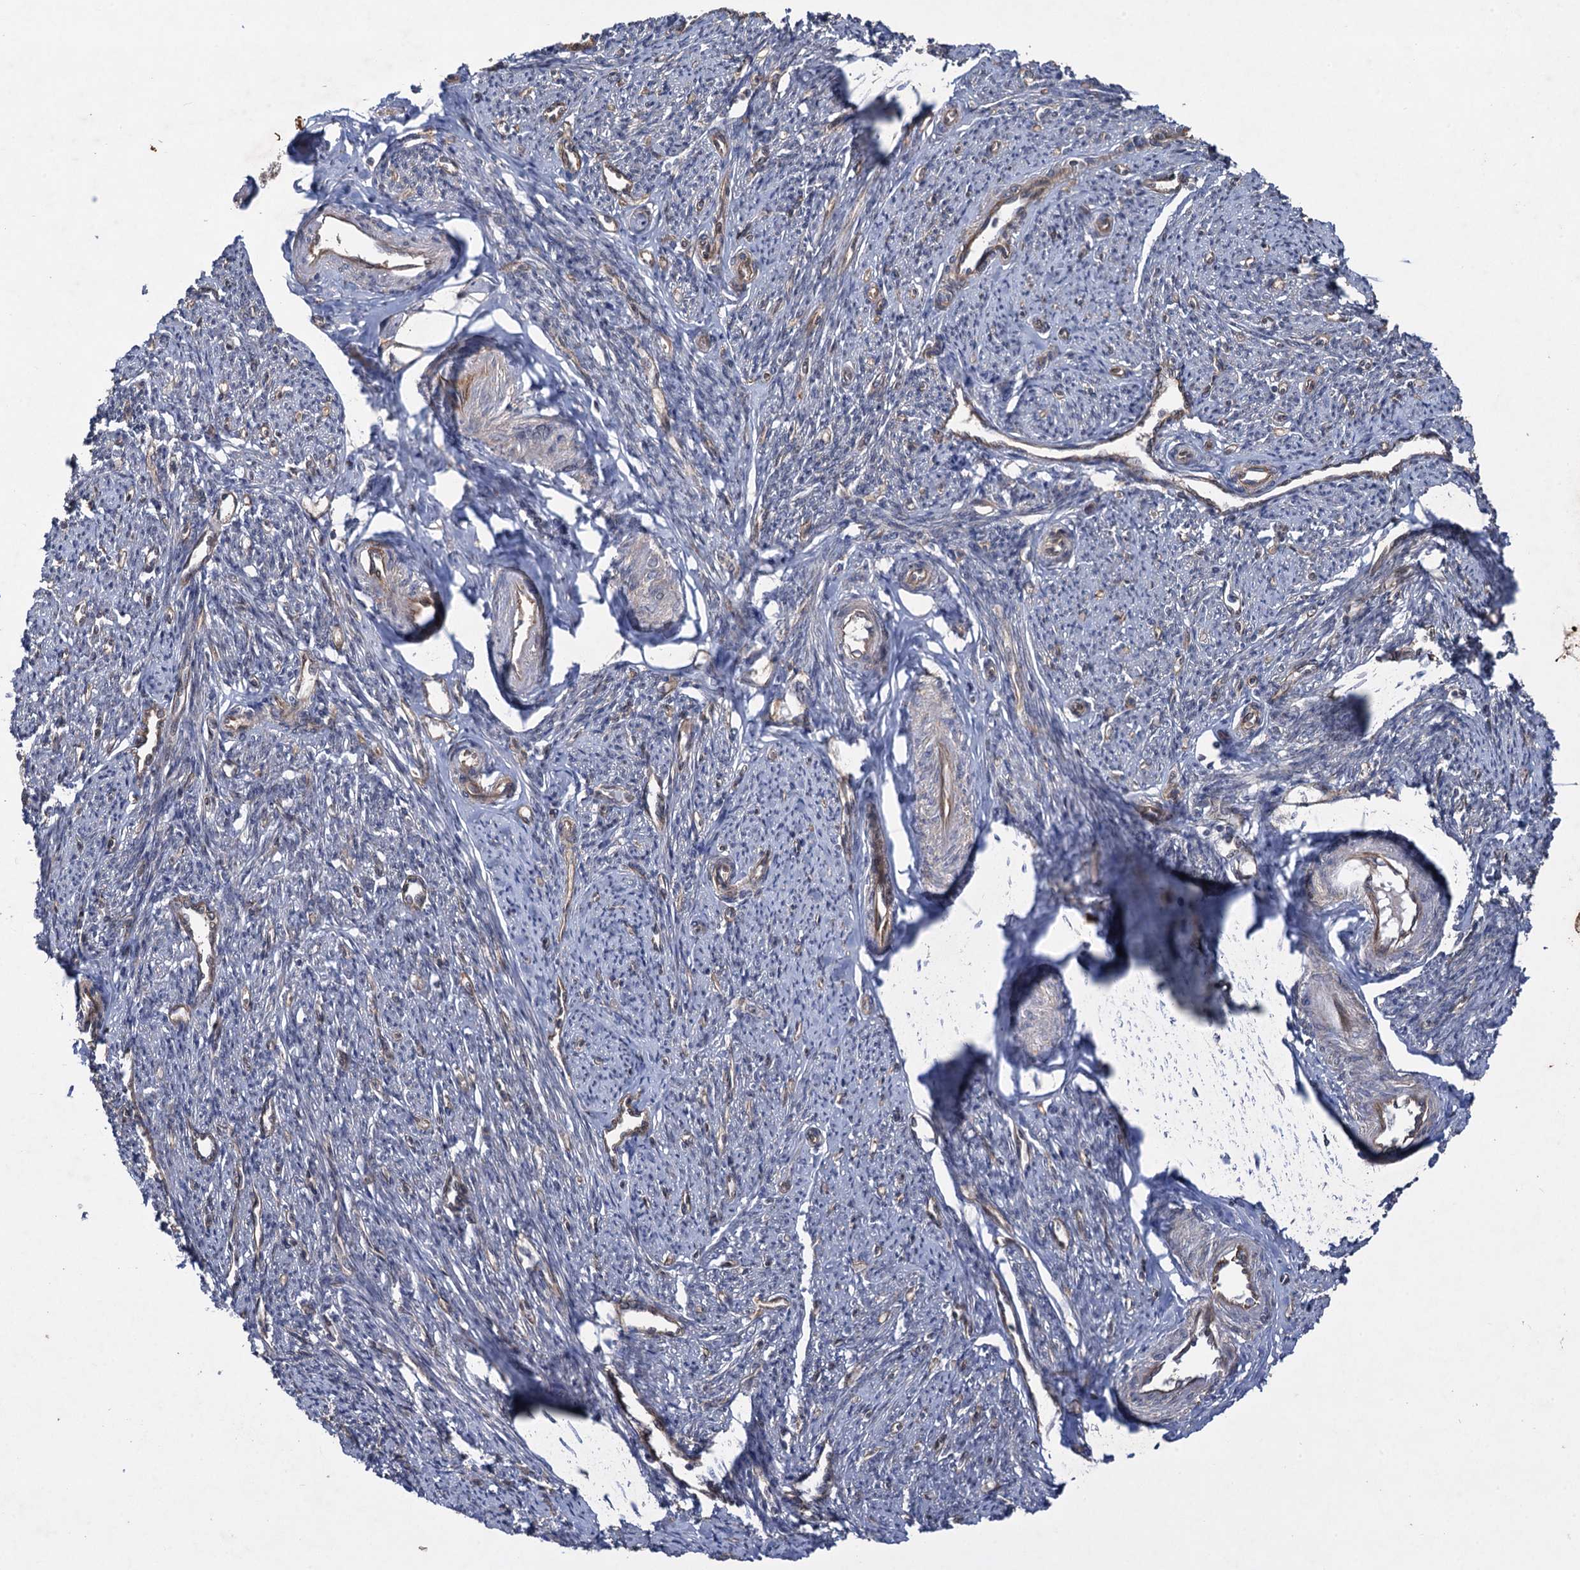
{"staining": {"intensity": "weak", "quantity": "25%-75%", "location": "cytoplasmic/membranous"}, "tissue": "smooth muscle", "cell_type": "Smooth muscle cells", "image_type": "normal", "snomed": [{"axis": "morphology", "description": "Normal tissue, NOS"}, {"axis": "topography", "description": "Smooth muscle"}, {"axis": "topography", "description": "Uterus"}], "caption": "Immunohistochemical staining of benign human smooth muscle displays weak cytoplasmic/membranous protein staining in approximately 25%-75% of smooth muscle cells.", "gene": "HAUS1", "patient": {"sex": "female", "age": 59}}